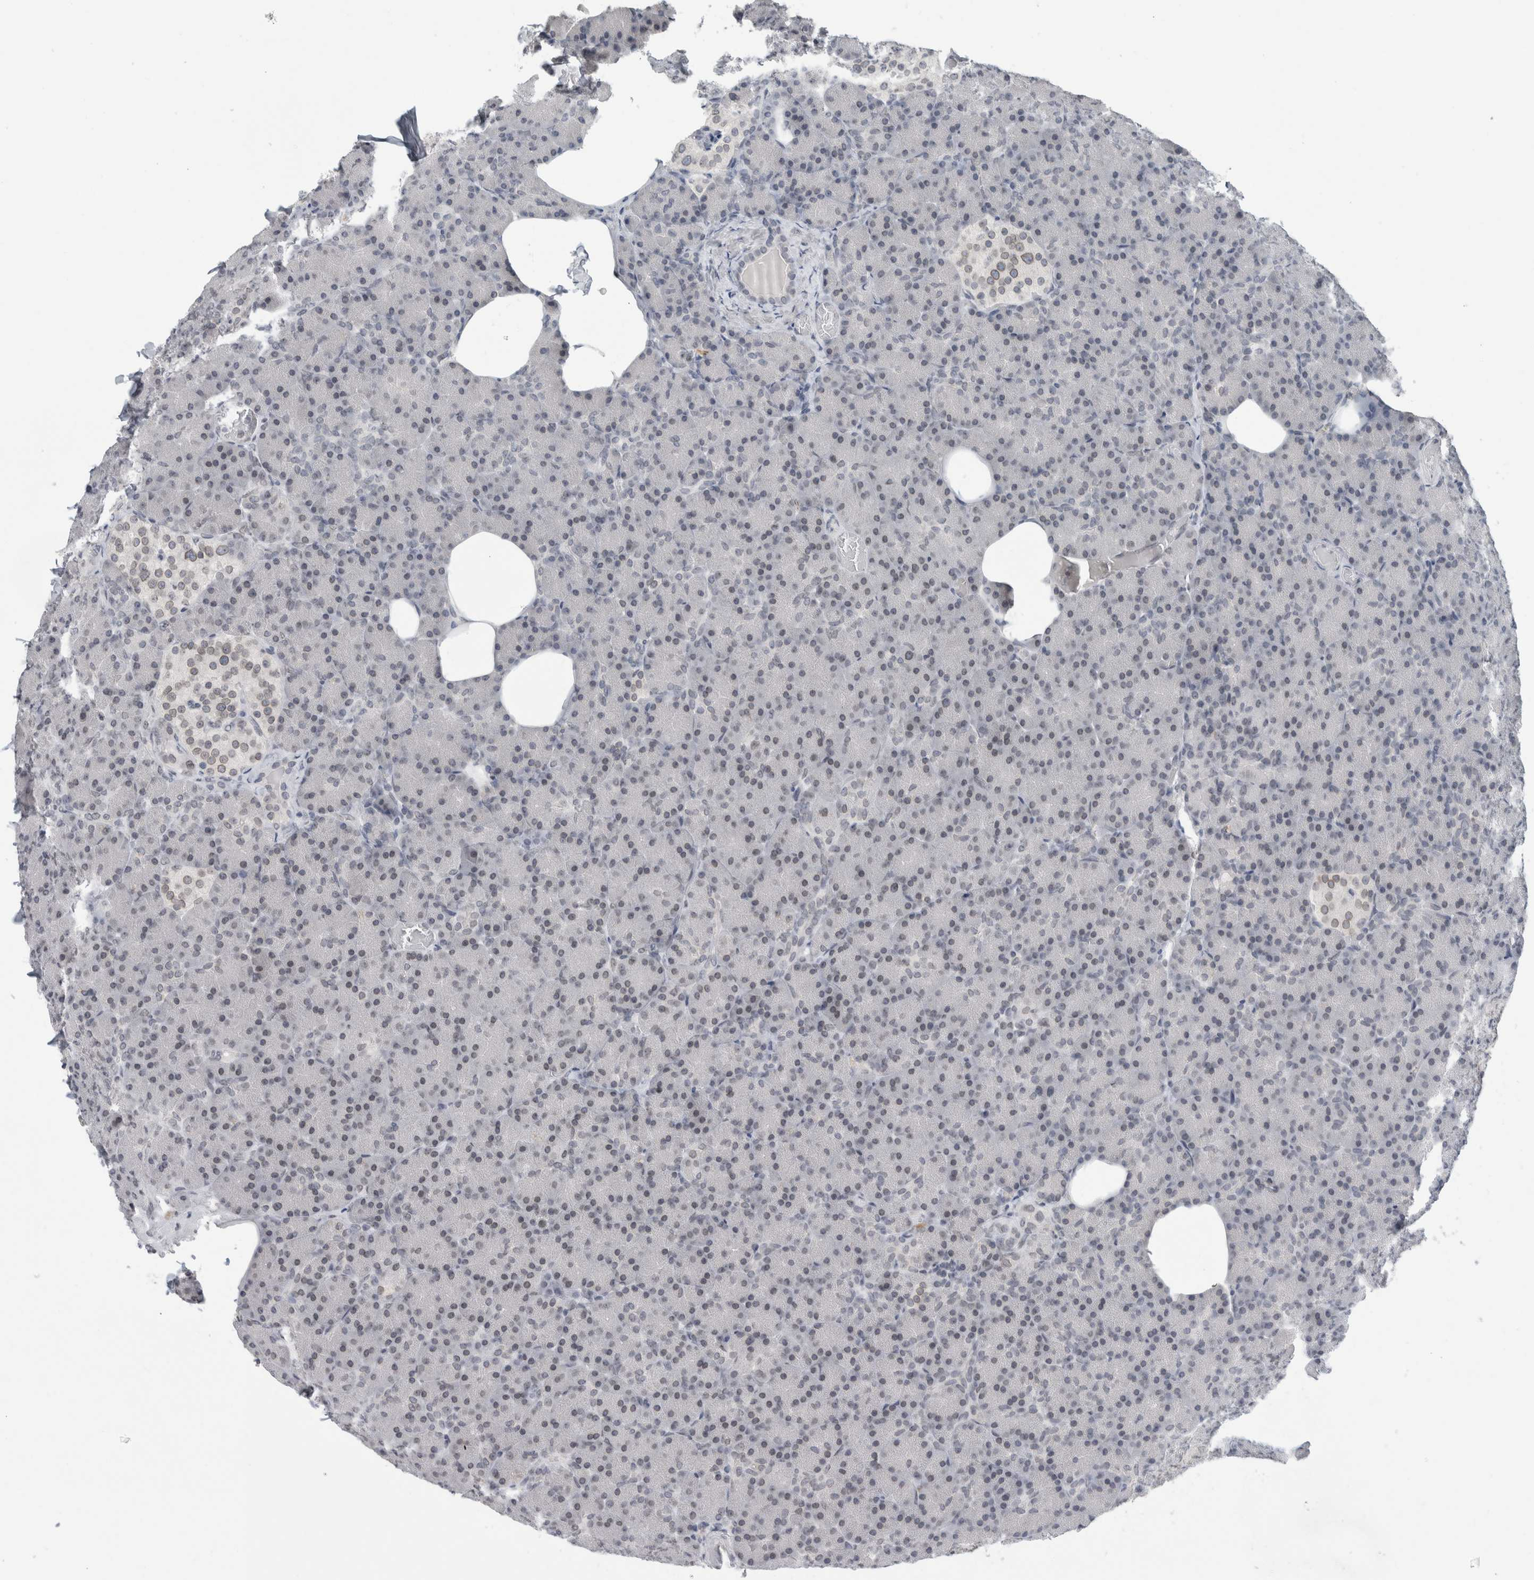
{"staining": {"intensity": "negative", "quantity": "none", "location": "none"}, "tissue": "pancreas", "cell_type": "Exocrine glandular cells", "image_type": "normal", "snomed": [{"axis": "morphology", "description": "Normal tissue, NOS"}, {"axis": "topography", "description": "Pancreas"}], "caption": "Immunohistochemistry of benign human pancreas reveals no staining in exocrine glandular cells. (DAB (3,3'-diaminobenzidine) immunohistochemistry with hematoxylin counter stain).", "gene": "ZNF770", "patient": {"sex": "female", "age": 43}}